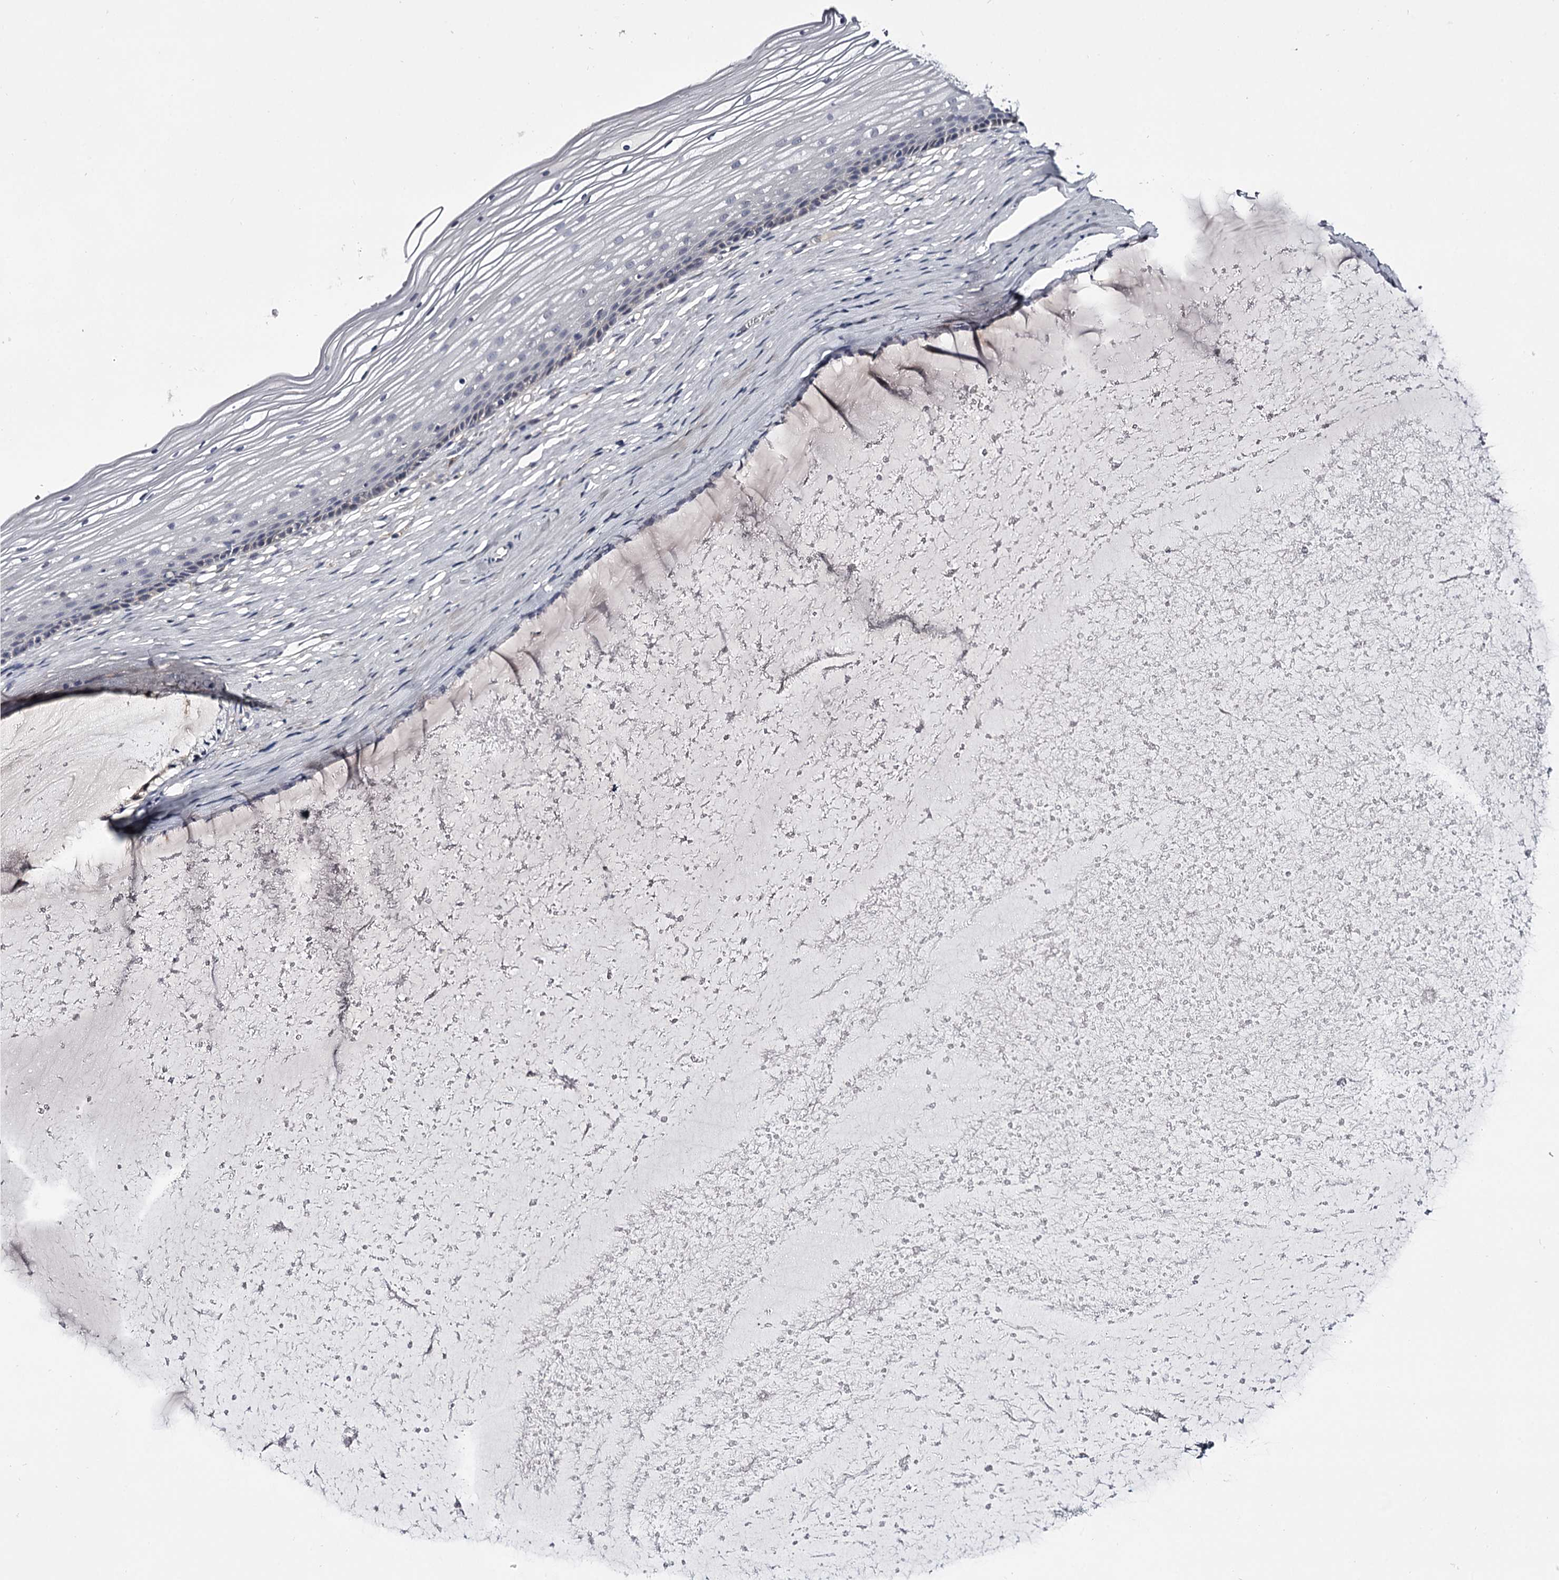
{"staining": {"intensity": "weak", "quantity": "<25%", "location": "cytoplasmic/membranous"}, "tissue": "vagina", "cell_type": "Squamous epithelial cells", "image_type": "normal", "snomed": [{"axis": "morphology", "description": "Normal tissue, NOS"}, {"axis": "topography", "description": "Vagina"}, {"axis": "topography", "description": "Cervix"}], "caption": "IHC image of normal human vagina stained for a protein (brown), which shows no staining in squamous epithelial cells.", "gene": "GSTO1", "patient": {"sex": "female", "age": 40}}